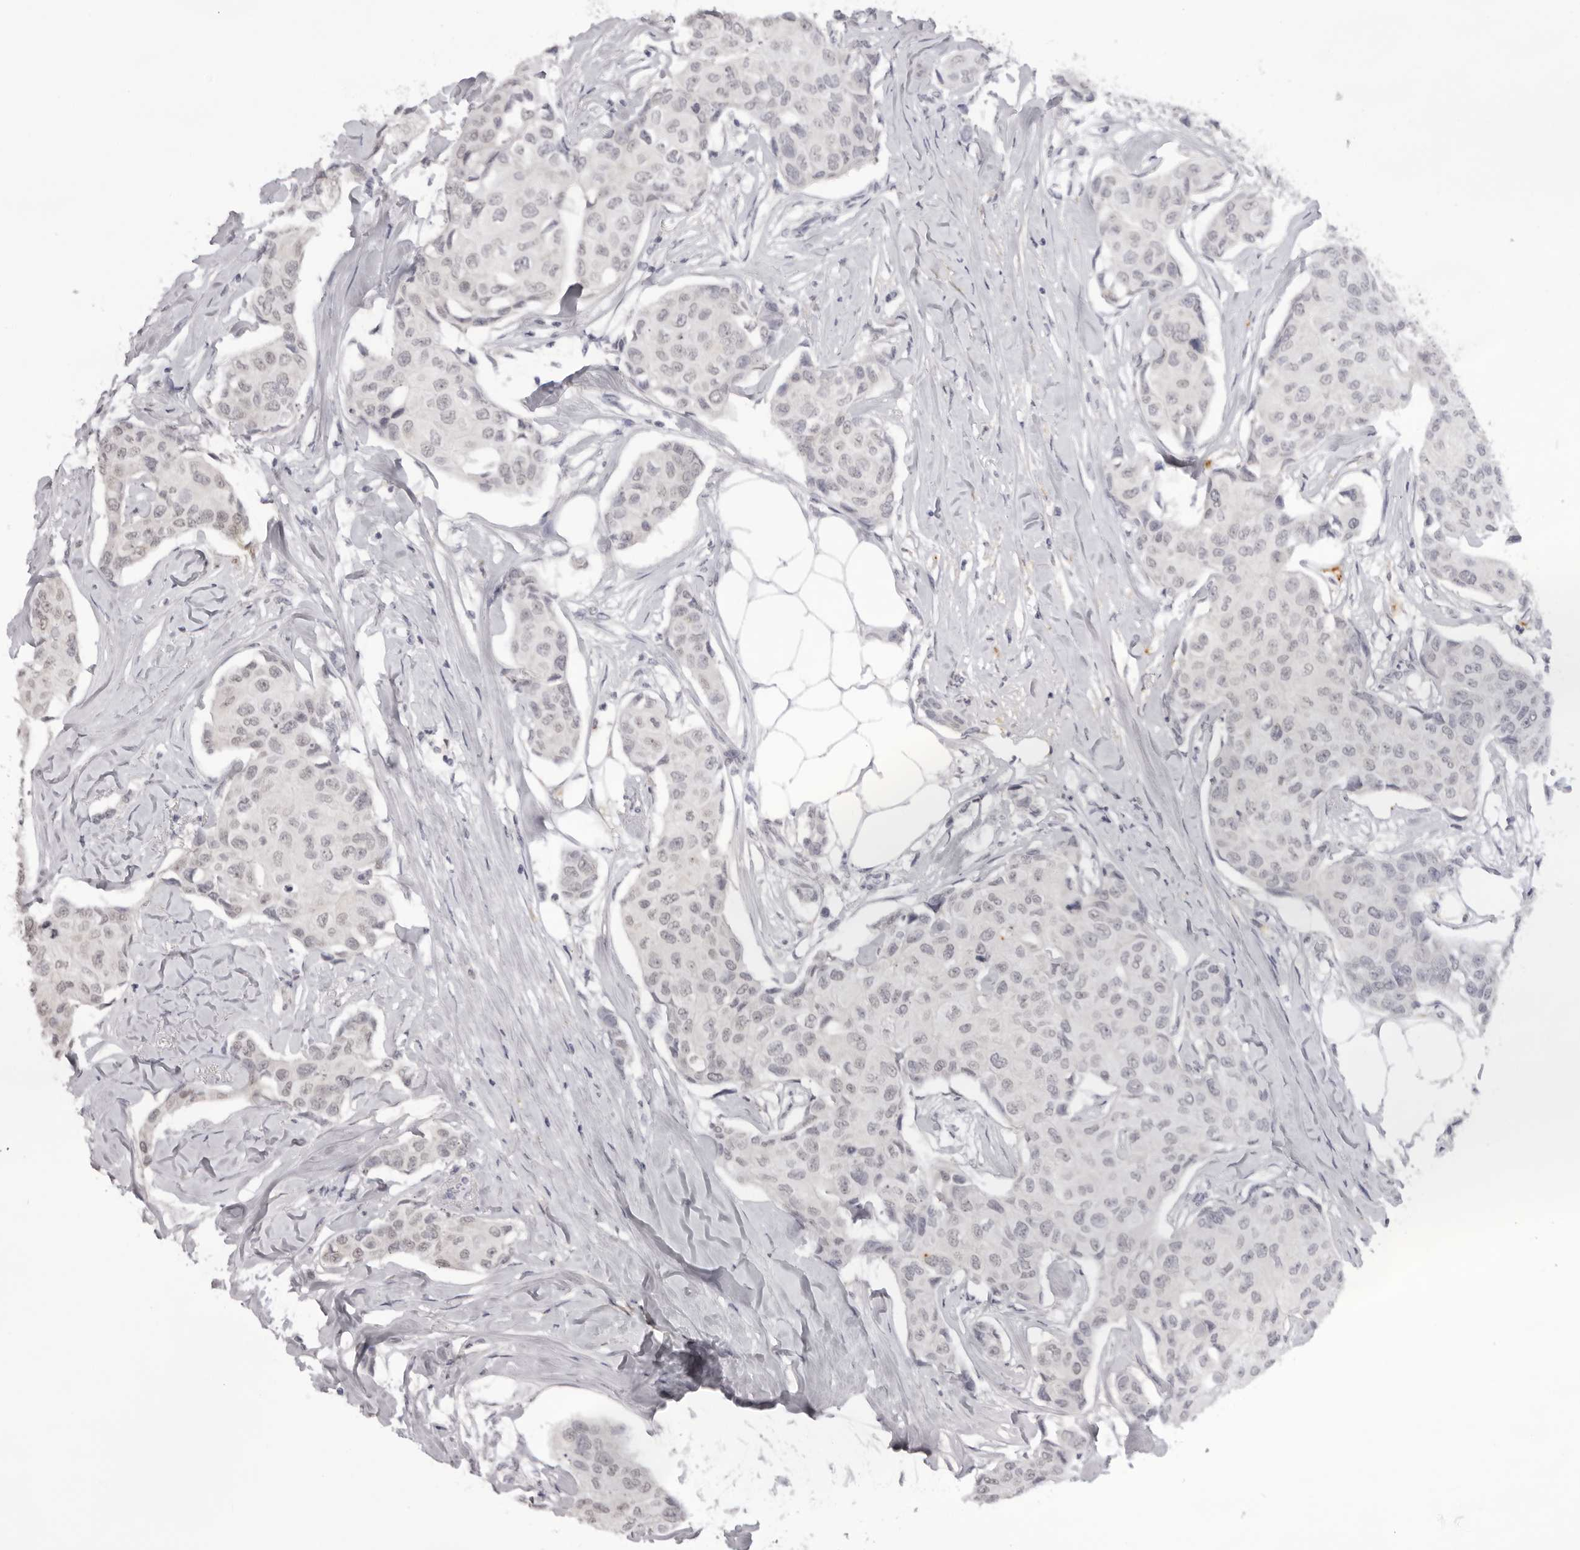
{"staining": {"intensity": "negative", "quantity": "none", "location": "none"}, "tissue": "breast cancer", "cell_type": "Tumor cells", "image_type": "cancer", "snomed": [{"axis": "morphology", "description": "Duct carcinoma"}, {"axis": "topography", "description": "Breast"}], "caption": "IHC micrograph of neoplastic tissue: human breast cancer (intraductal carcinoma) stained with DAB reveals no significant protein staining in tumor cells.", "gene": "NTM", "patient": {"sex": "female", "age": 80}}